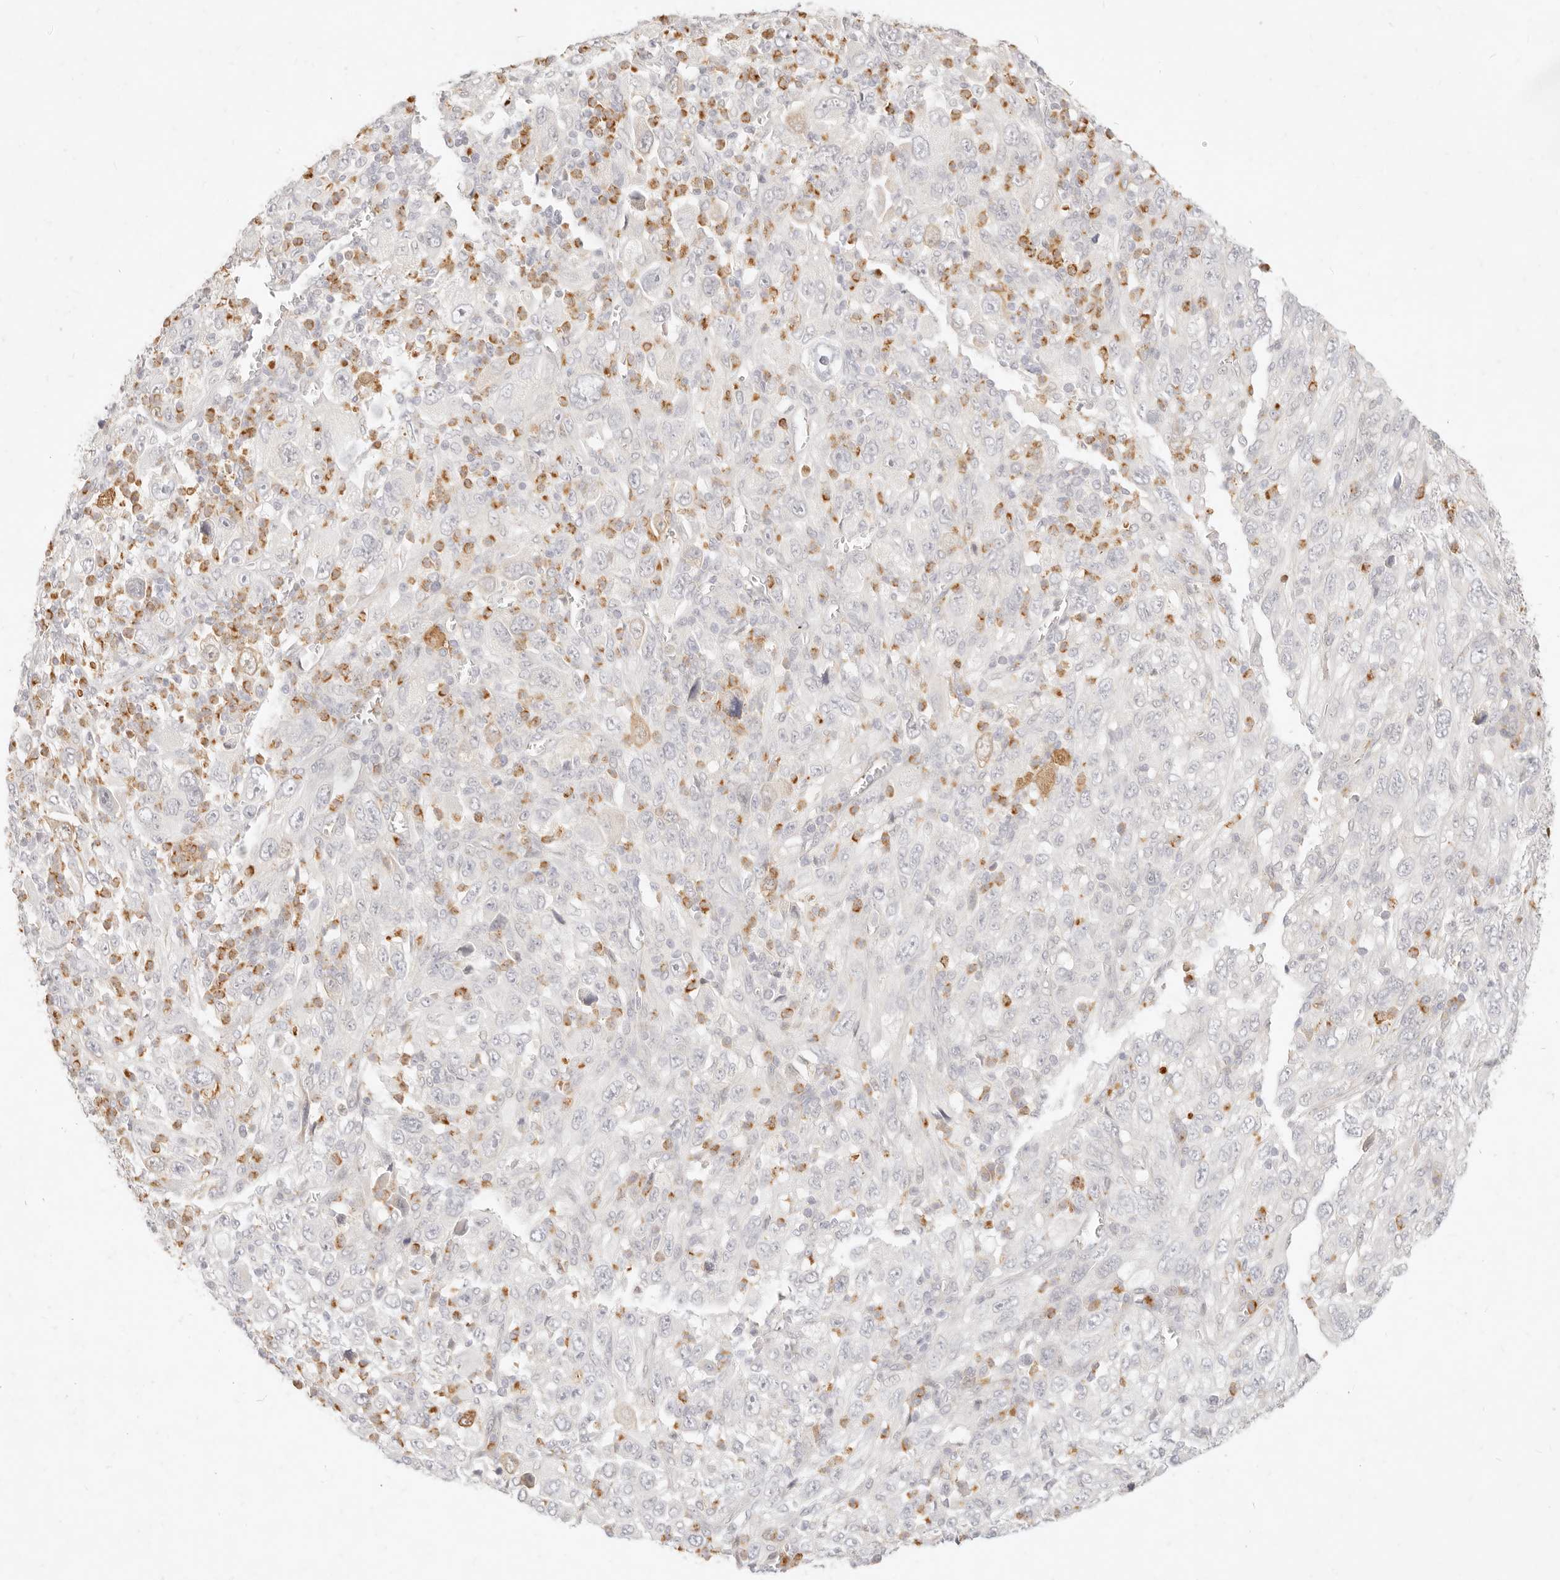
{"staining": {"intensity": "negative", "quantity": "none", "location": "none"}, "tissue": "melanoma", "cell_type": "Tumor cells", "image_type": "cancer", "snomed": [{"axis": "morphology", "description": "Malignant melanoma, Metastatic site"}, {"axis": "topography", "description": "Skin"}], "caption": "Immunohistochemical staining of melanoma displays no significant staining in tumor cells. (DAB IHC visualized using brightfield microscopy, high magnification).", "gene": "ASCL3", "patient": {"sex": "female", "age": 56}}